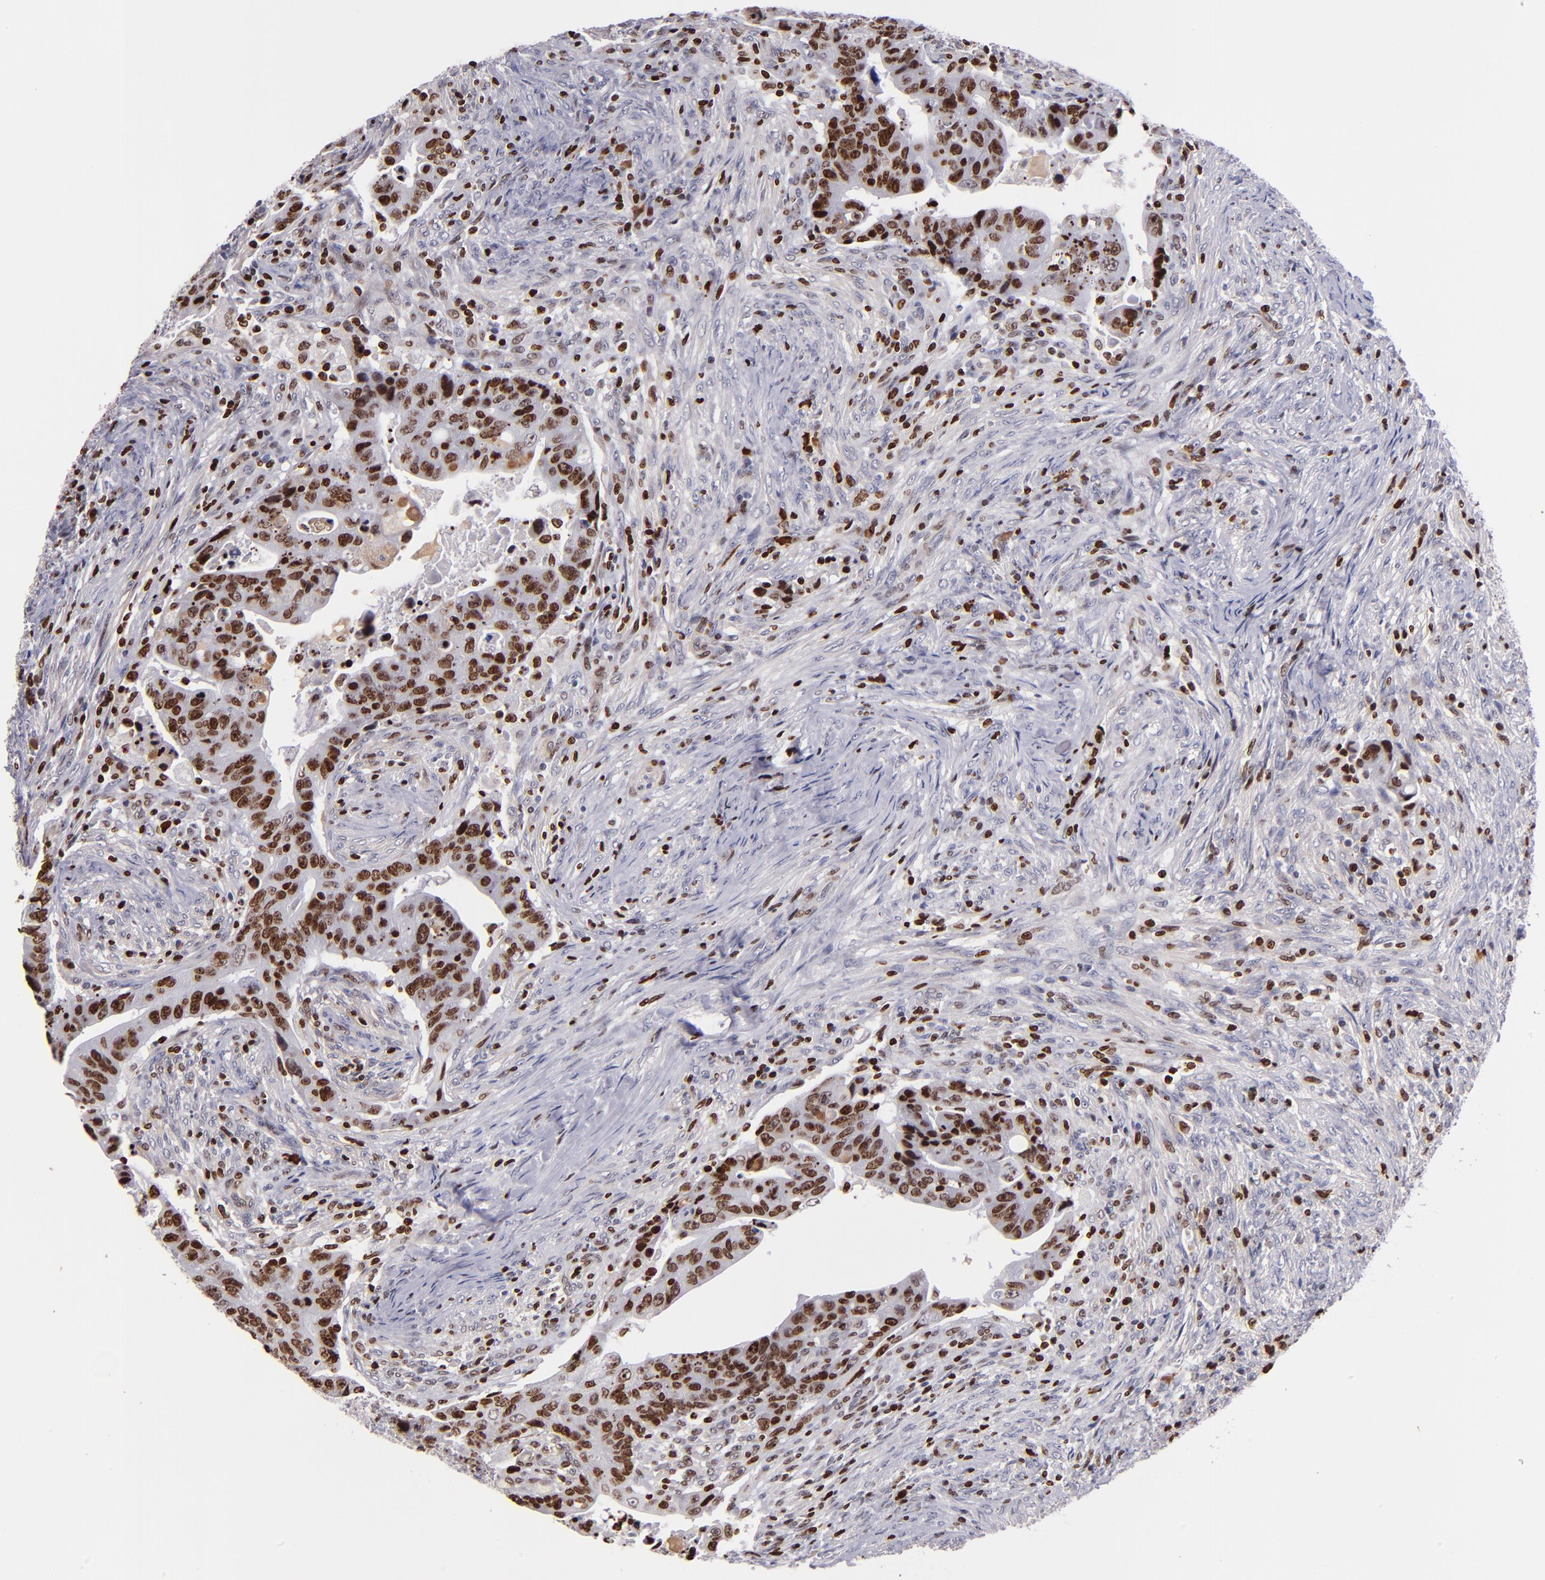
{"staining": {"intensity": "strong", "quantity": ">75%", "location": "nuclear"}, "tissue": "colorectal cancer", "cell_type": "Tumor cells", "image_type": "cancer", "snomed": [{"axis": "morphology", "description": "Adenocarcinoma, NOS"}, {"axis": "topography", "description": "Rectum"}], "caption": "This image displays colorectal cancer stained with immunohistochemistry to label a protein in brown. The nuclear of tumor cells show strong positivity for the protein. Nuclei are counter-stained blue.", "gene": "CDKL5", "patient": {"sex": "female", "age": 71}}